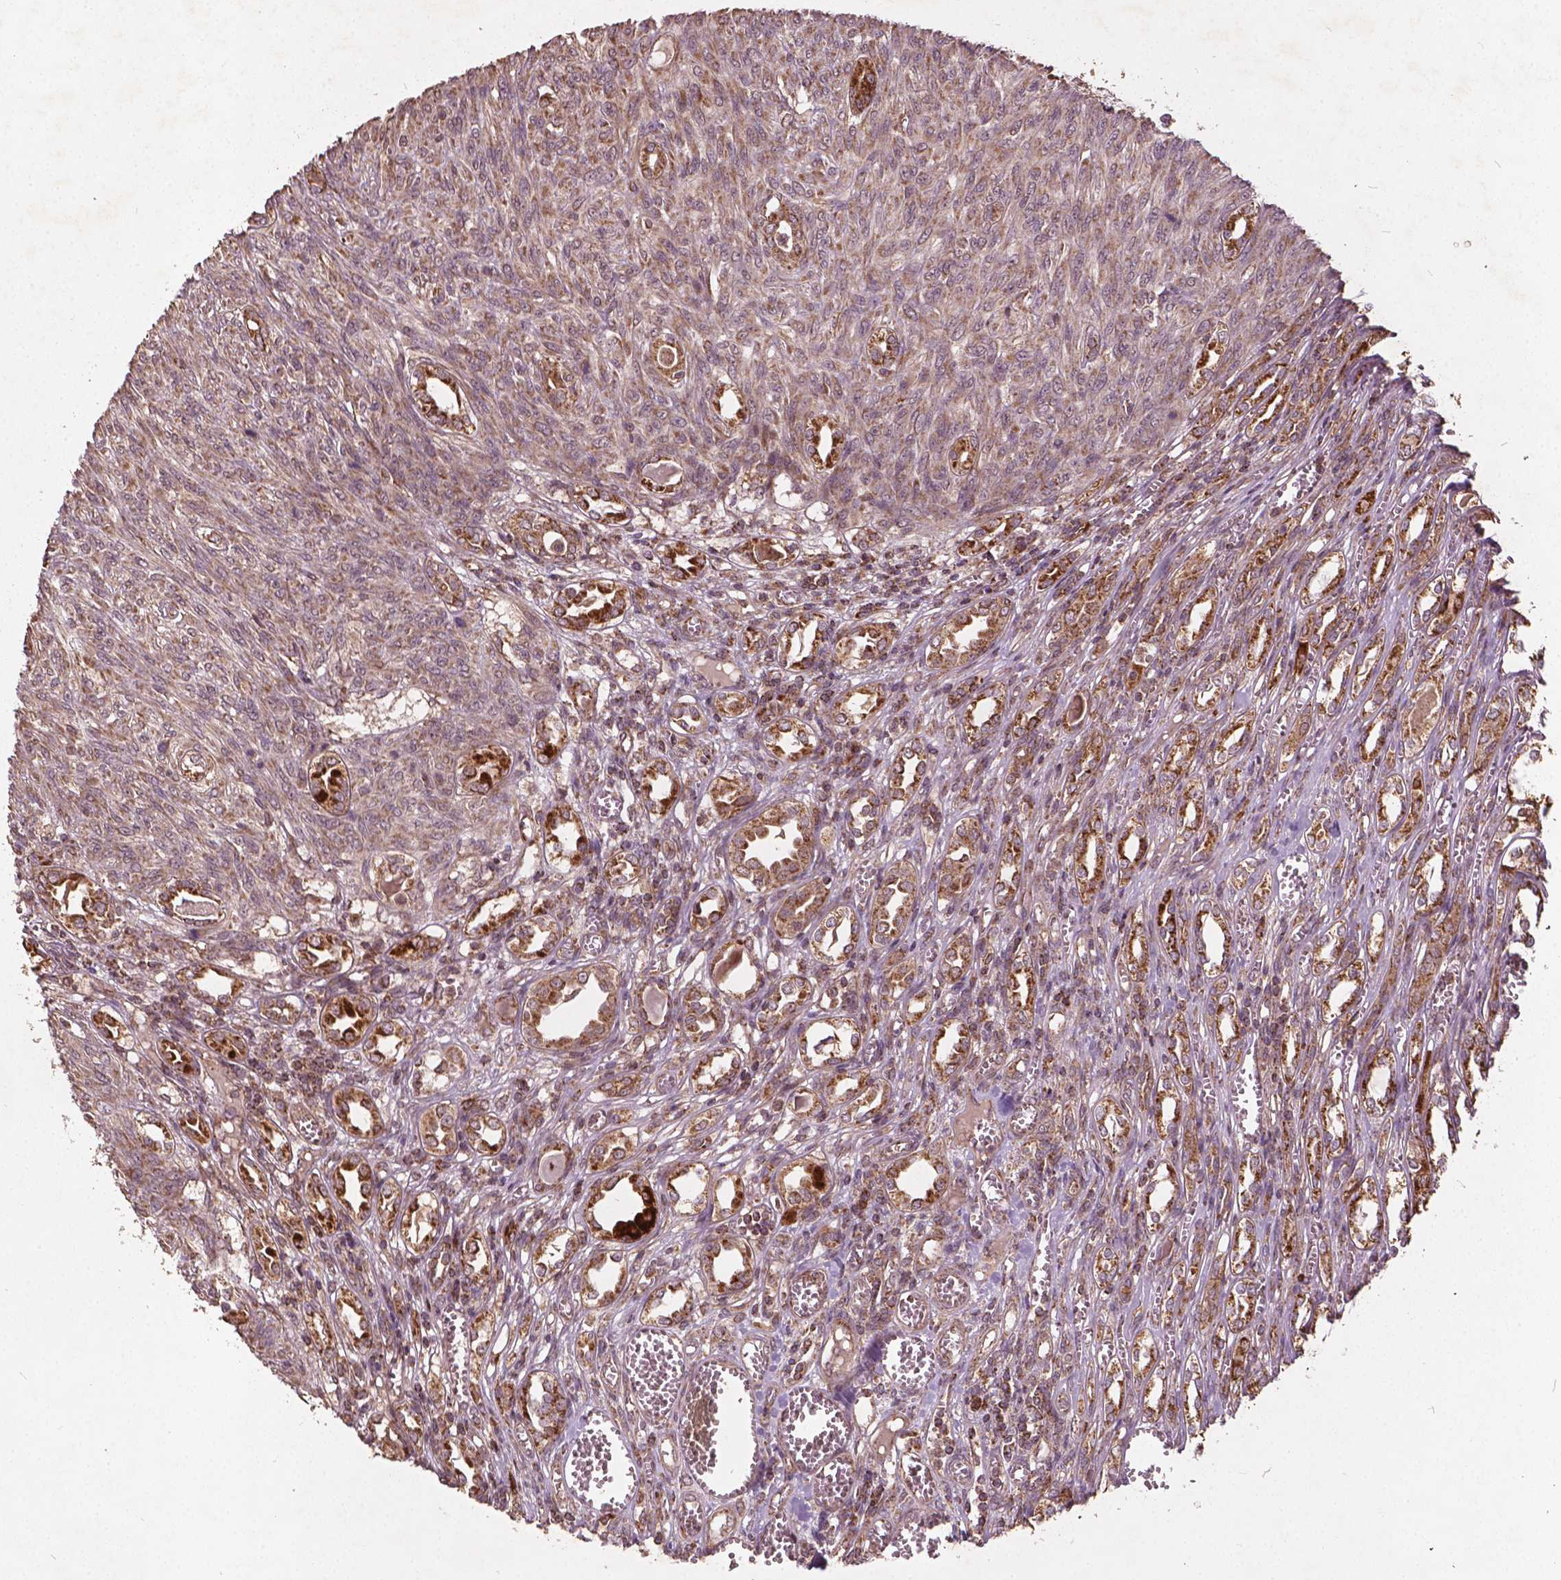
{"staining": {"intensity": "moderate", "quantity": ">75%", "location": "cytoplasmic/membranous"}, "tissue": "renal cancer", "cell_type": "Tumor cells", "image_type": "cancer", "snomed": [{"axis": "morphology", "description": "Adenocarcinoma, NOS"}, {"axis": "topography", "description": "Kidney"}], "caption": "A brown stain labels moderate cytoplasmic/membranous expression of a protein in human renal cancer tumor cells.", "gene": "UBXN2A", "patient": {"sex": "male", "age": 58}}